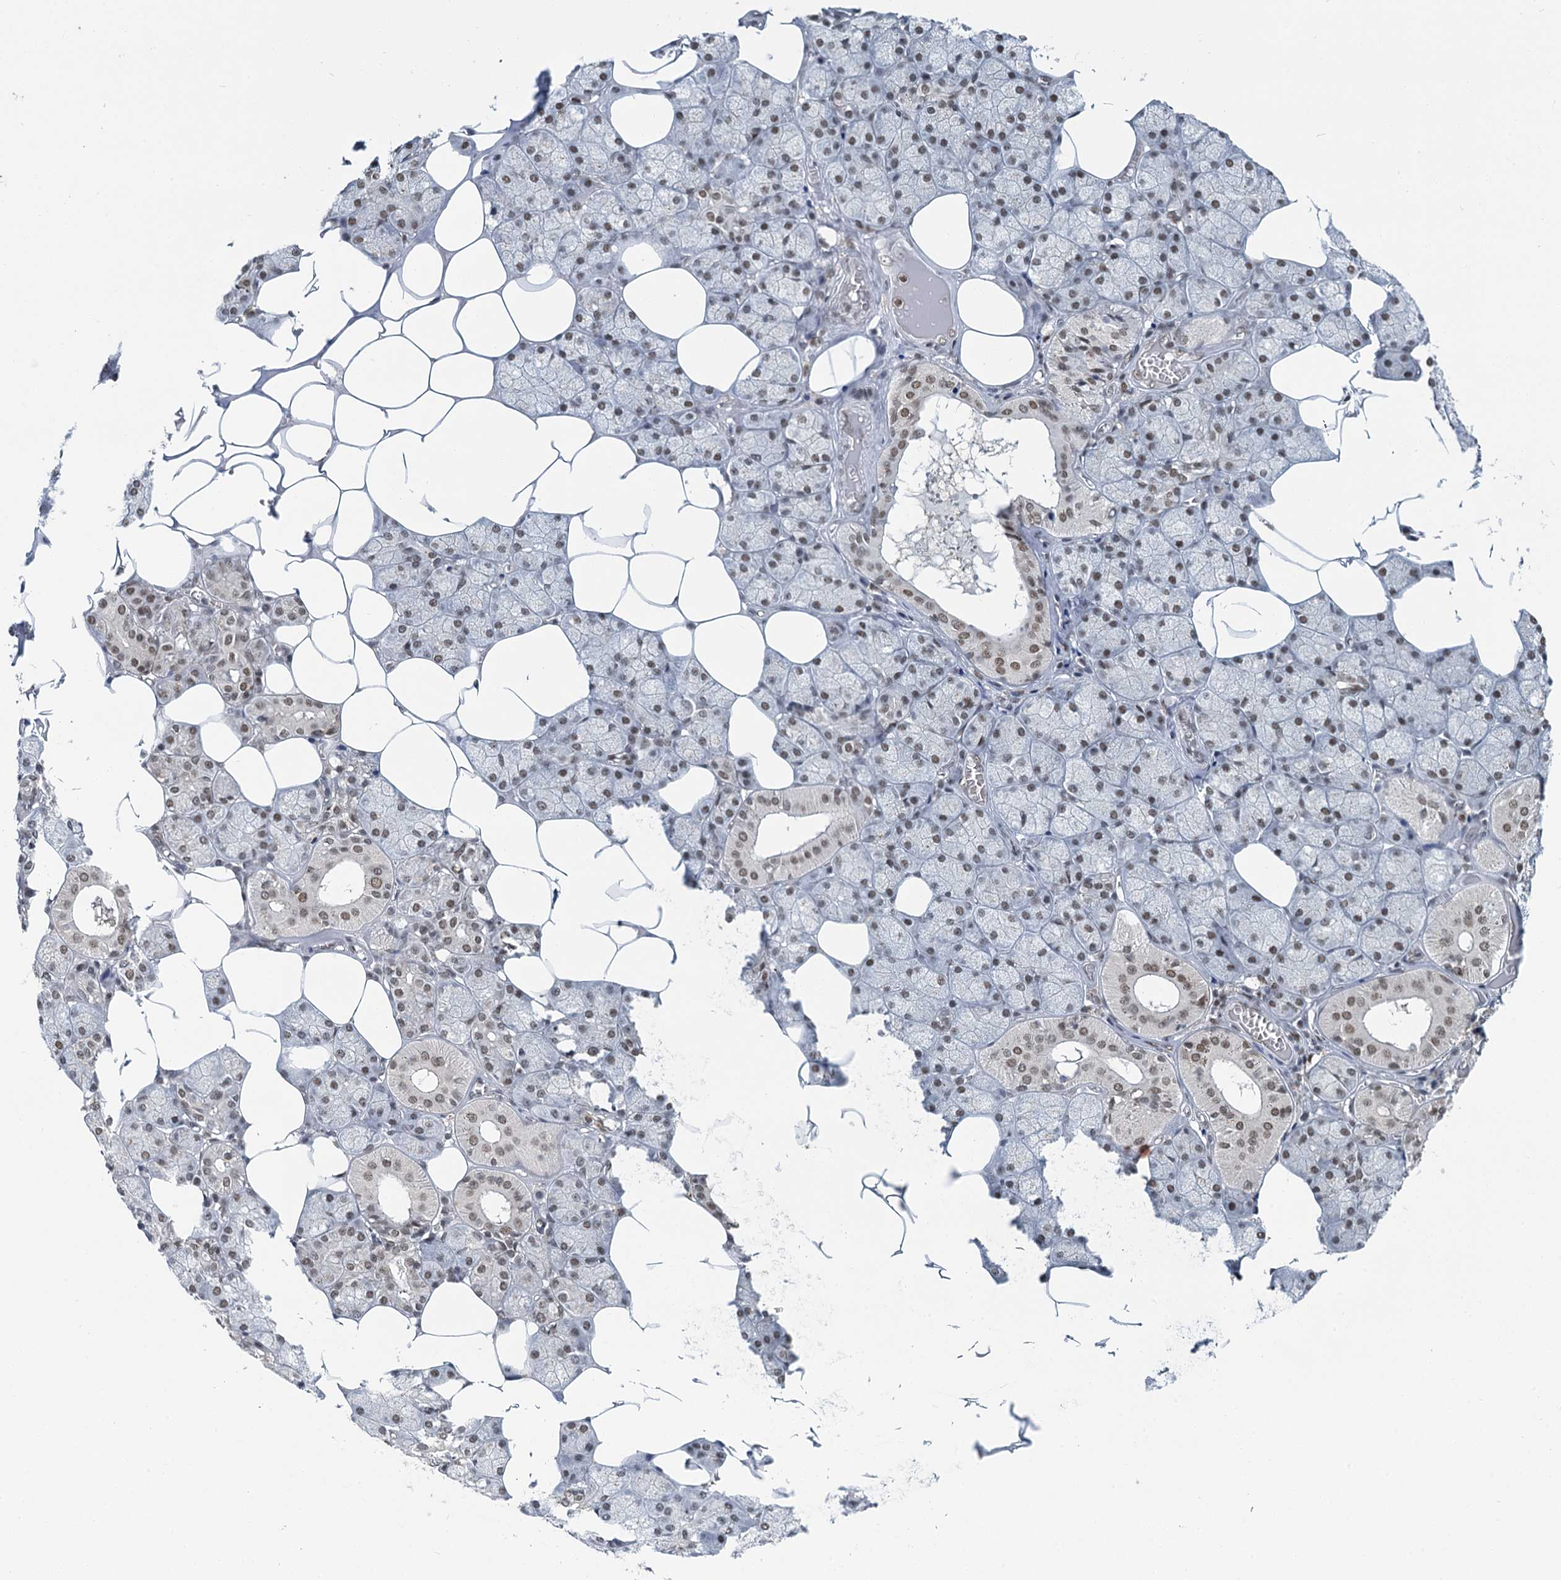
{"staining": {"intensity": "moderate", "quantity": "25%-75%", "location": "nuclear"}, "tissue": "salivary gland", "cell_type": "Glandular cells", "image_type": "normal", "snomed": [{"axis": "morphology", "description": "Normal tissue, NOS"}, {"axis": "topography", "description": "Salivary gland"}], "caption": "A brown stain labels moderate nuclear expression of a protein in glandular cells of benign salivary gland. The protein is shown in brown color, while the nuclei are stained blue.", "gene": "PPHLN1", "patient": {"sex": "male", "age": 62}}